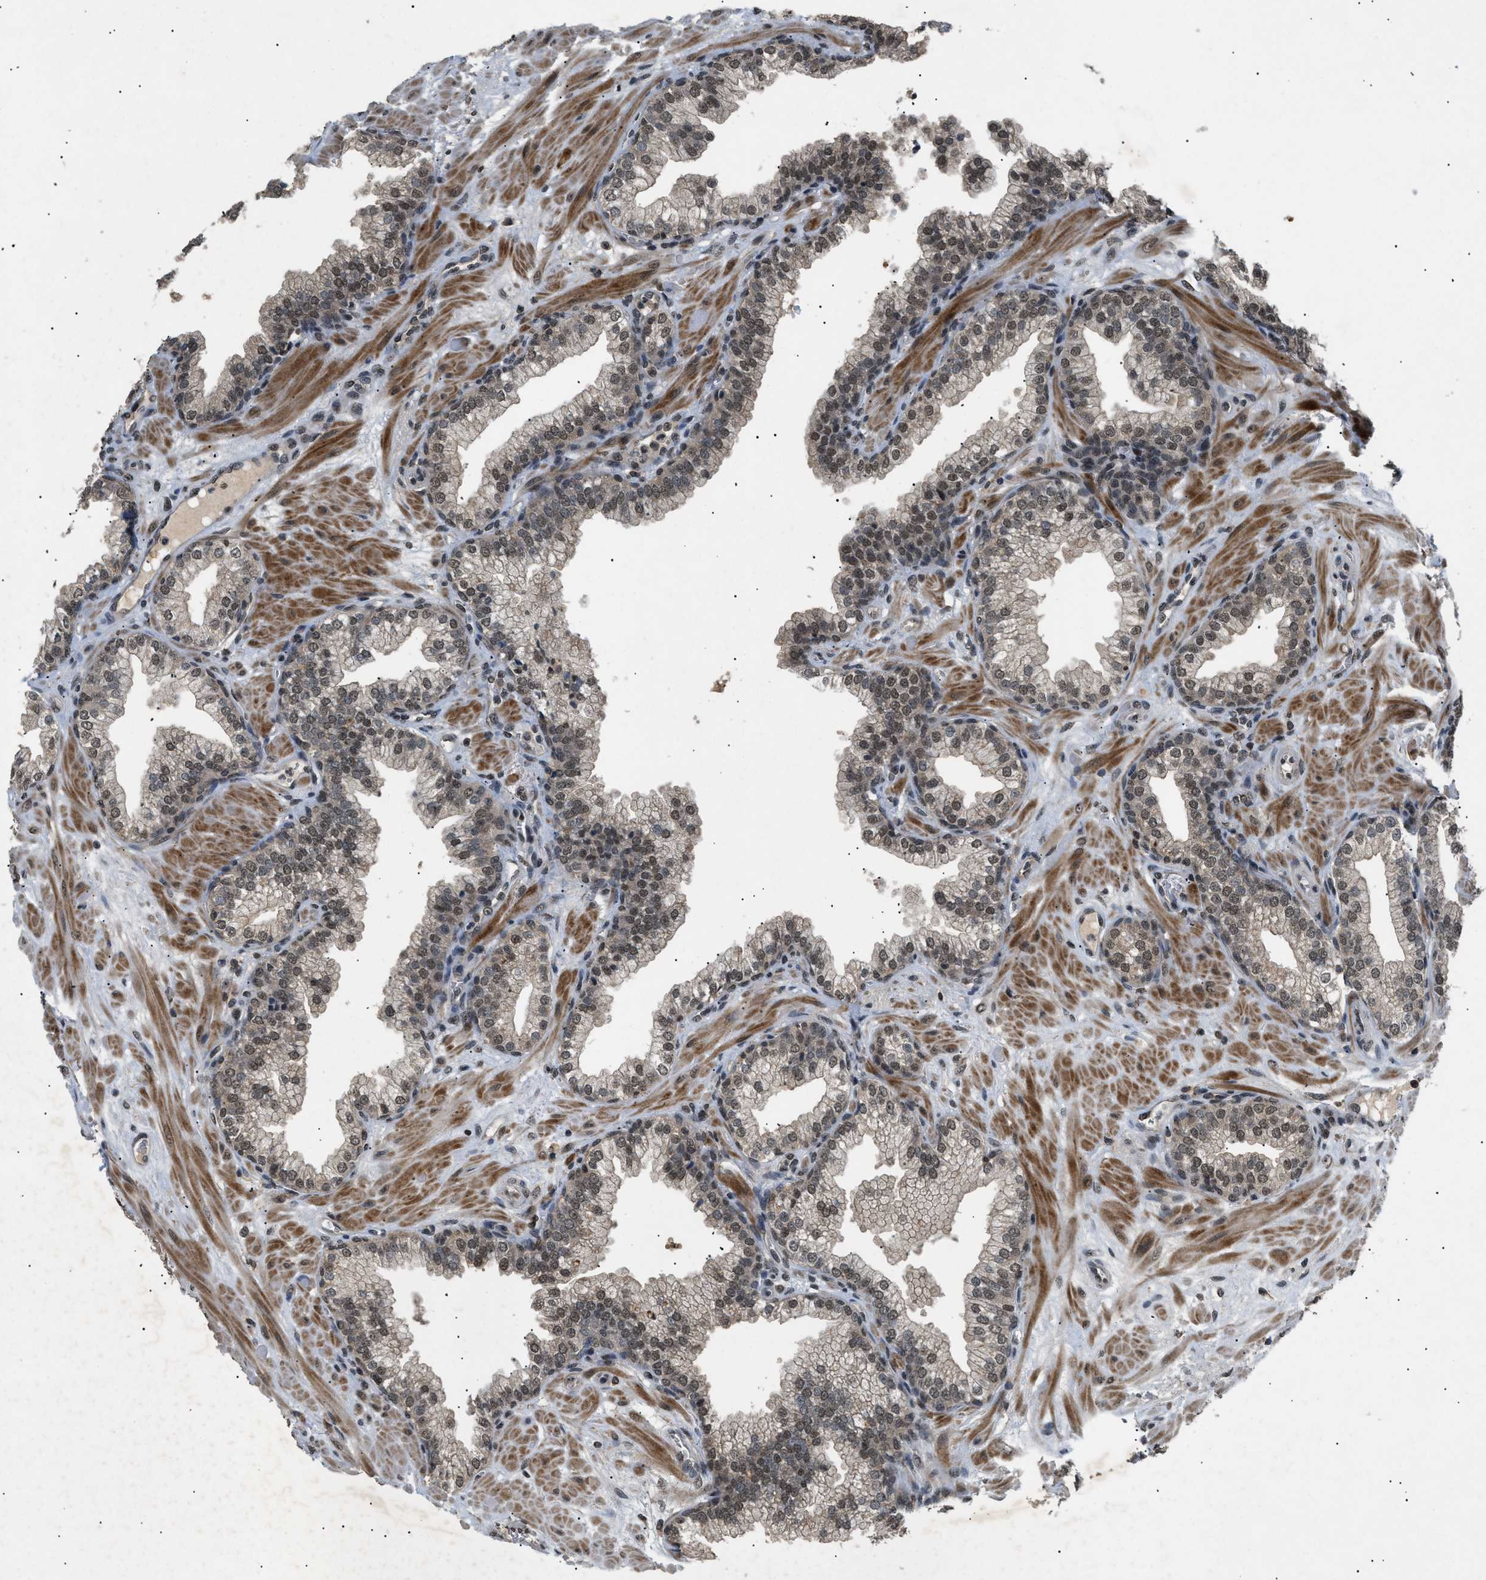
{"staining": {"intensity": "weak", "quantity": ">75%", "location": "nuclear"}, "tissue": "prostate", "cell_type": "Glandular cells", "image_type": "normal", "snomed": [{"axis": "morphology", "description": "Normal tissue, NOS"}, {"axis": "morphology", "description": "Urothelial carcinoma, Low grade"}, {"axis": "topography", "description": "Urinary bladder"}, {"axis": "topography", "description": "Prostate"}], "caption": "An image showing weak nuclear expression in about >75% of glandular cells in normal prostate, as visualized by brown immunohistochemical staining.", "gene": "RBM5", "patient": {"sex": "male", "age": 60}}